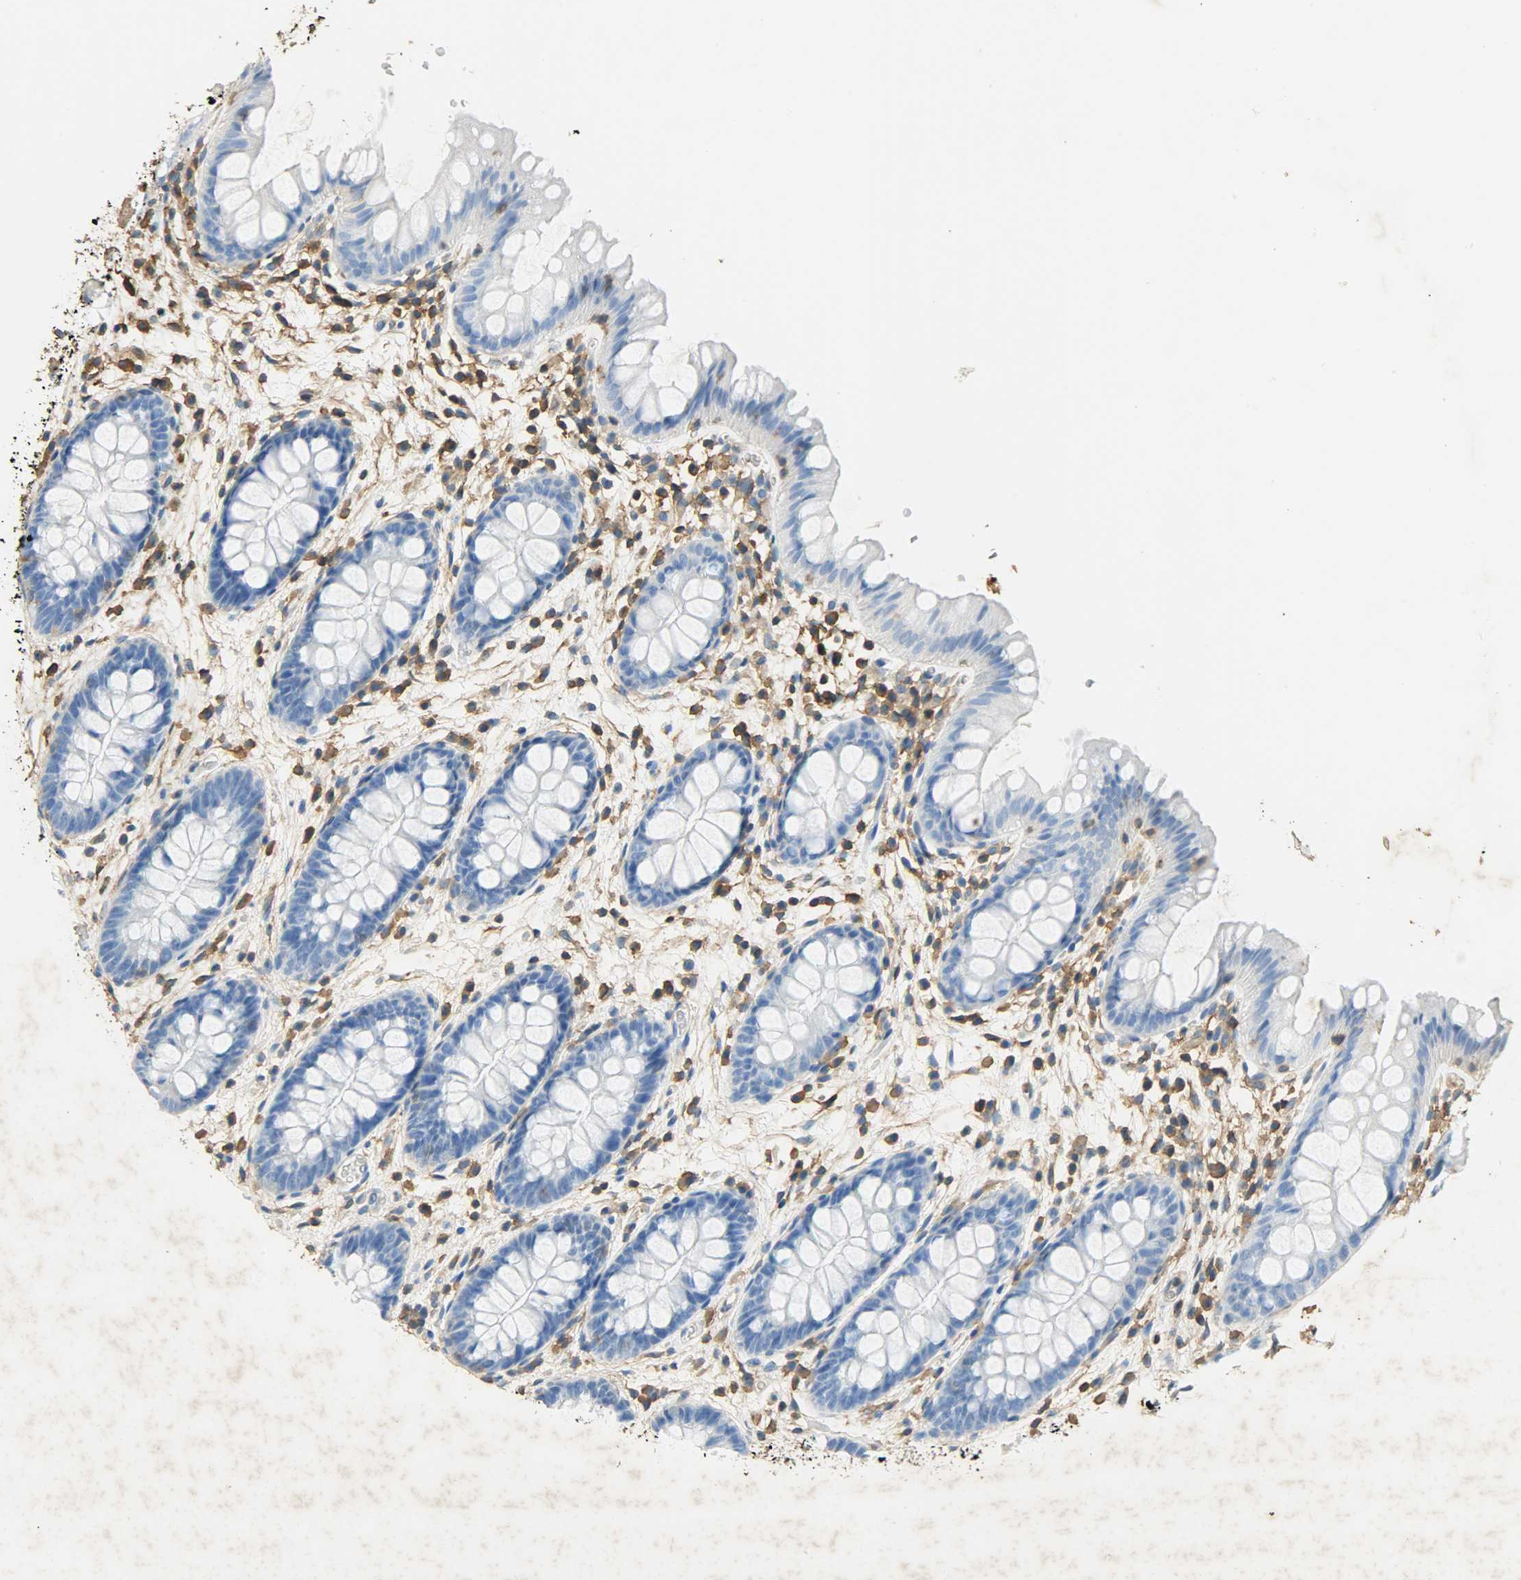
{"staining": {"intensity": "negative", "quantity": "none", "location": "none"}, "tissue": "colon", "cell_type": "Glandular cells", "image_type": "normal", "snomed": [{"axis": "morphology", "description": "Normal tissue, NOS"}, {"axis": "topography", "description": "Smooth muscle"}, {"axis": "topography", "description": "Colon"}], "caption": "A high-resolution image shows immunohistochemistry (IHC) staining of normal colon, which displays no significant positivity in glandular cells.", "gene": "ANXA6", "patient": {"sex": "male", "age": 67}}